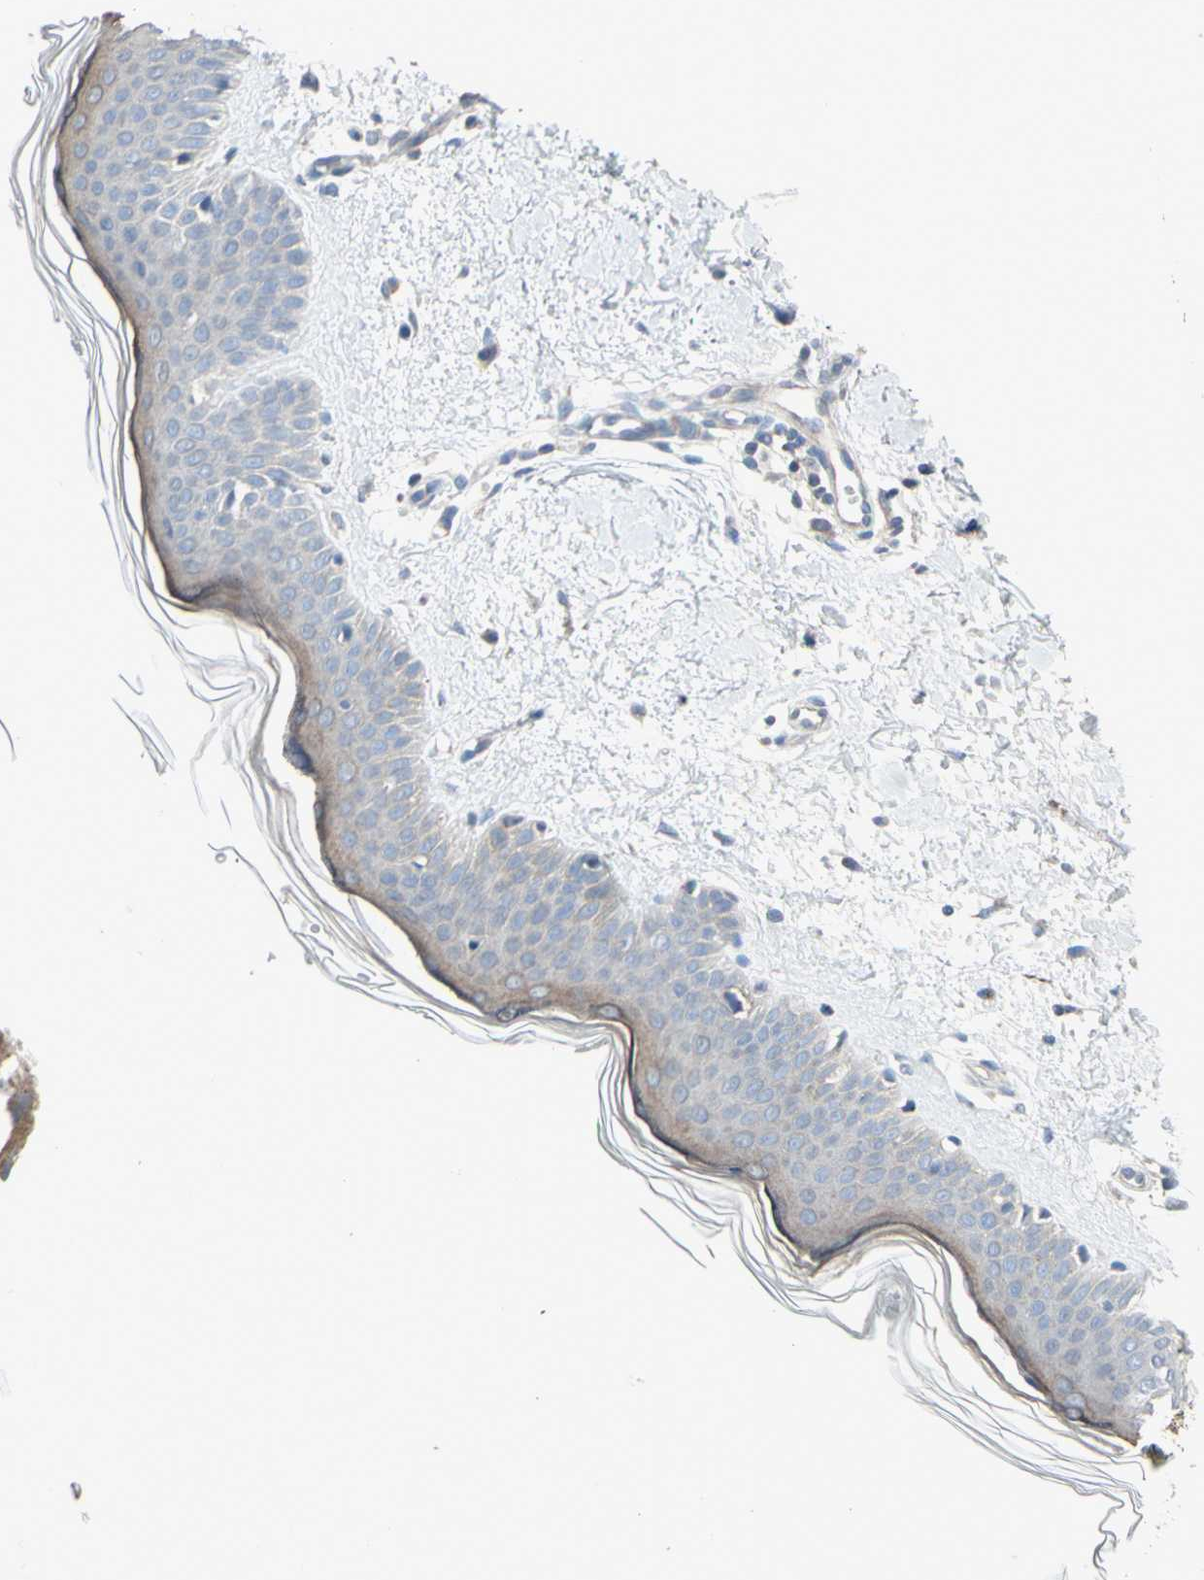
{"staining": {"intensity": "negative", "quantity": "none", "location": "none"}, "tissue": "skin", "cell_type": "Fibroblasts", "image_type": "normal", "snomed": [{"axis": "morphology", "description": "Normal tissue, NOS"}, {"axis": "topography", "description": "Skin"}], "caption": "This is an IHC image of benign human skin. There is no staining in fibroblasts.", "gene": "FAM171B", "patient": {"sex": "female", "age": 56}}